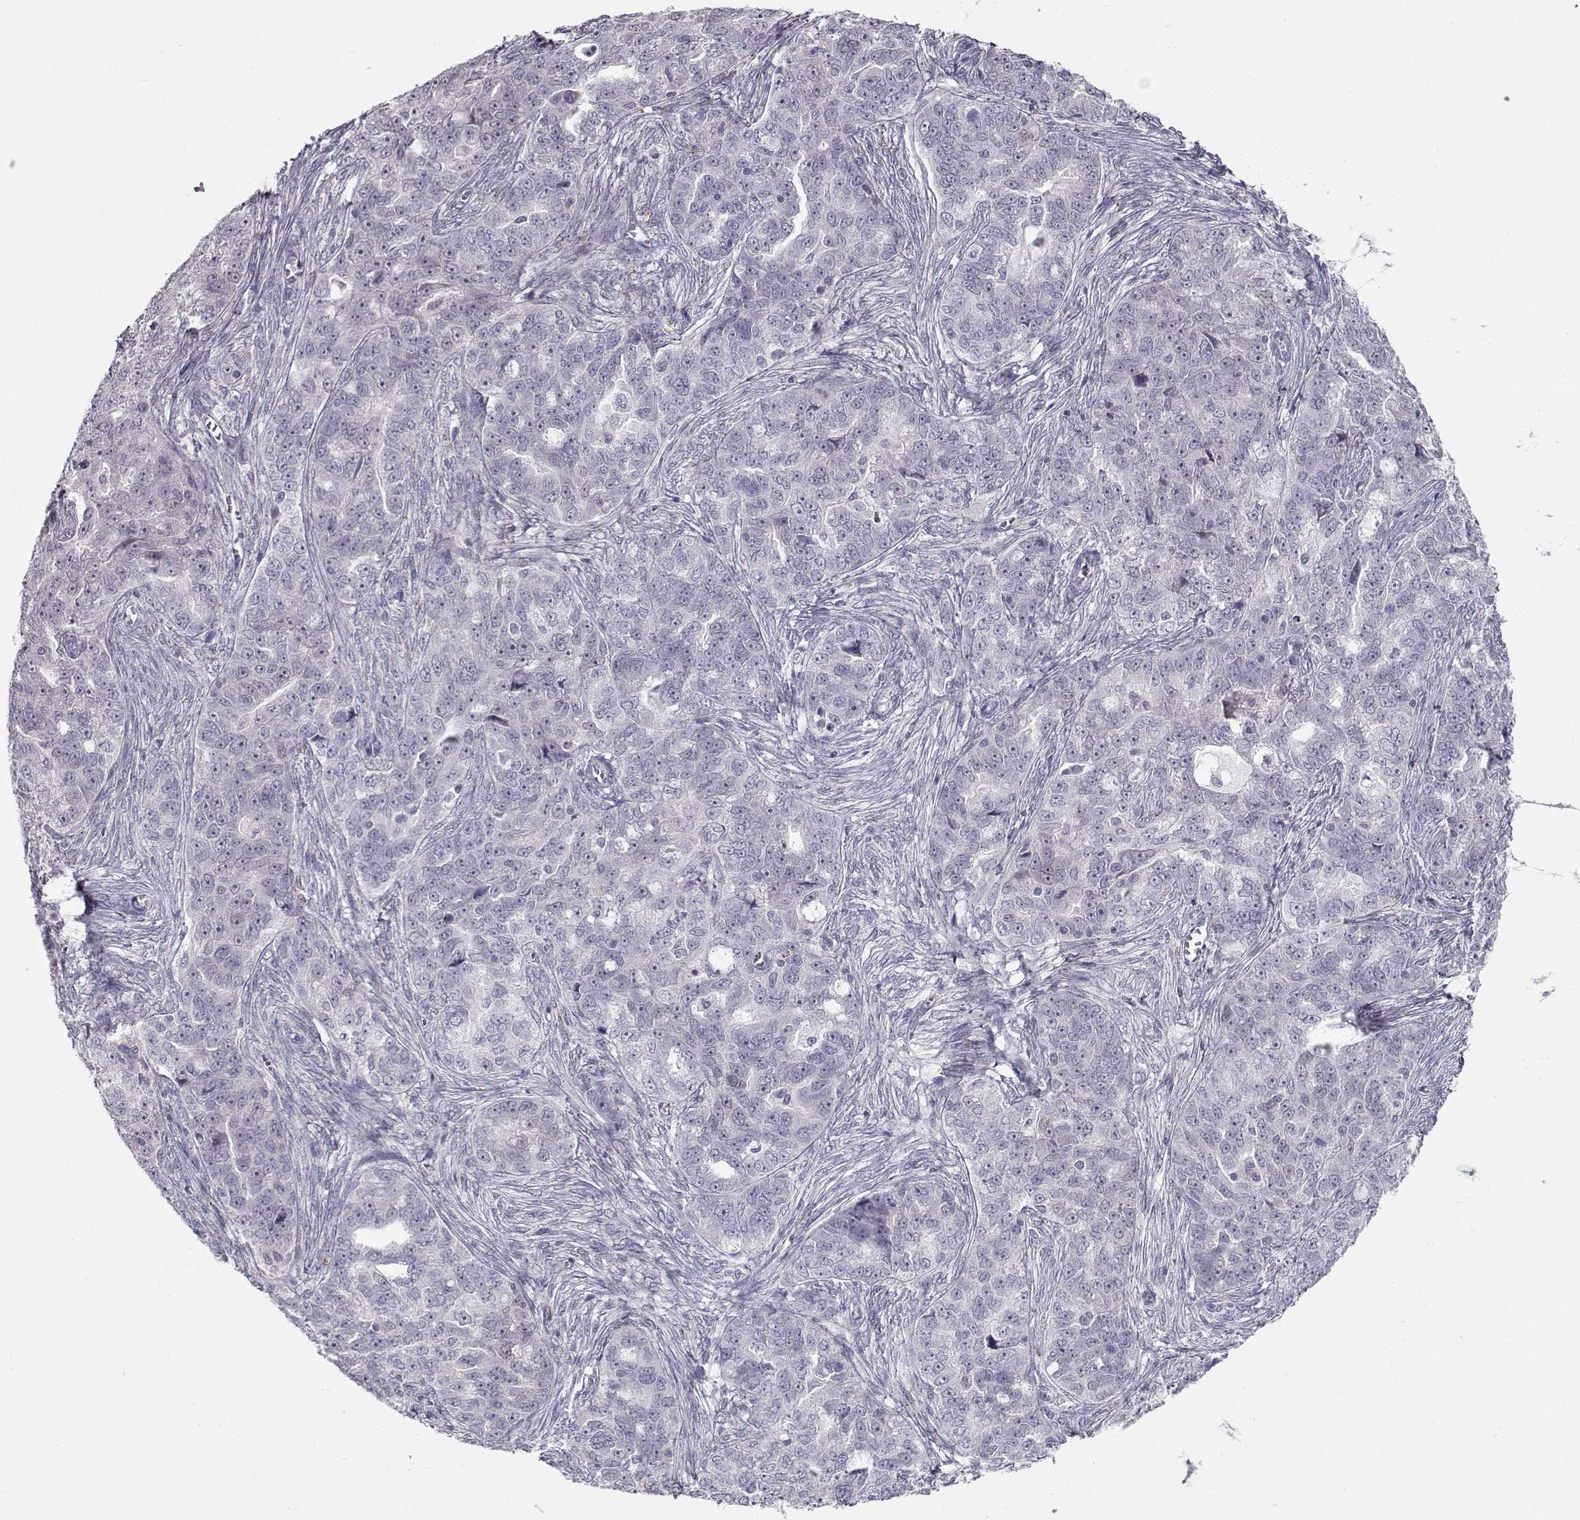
{"staining": {"intensity": "negative", "quantity": "none", "location": "none"}, "tissue": "ovarian cancer", "cell_type": "Tumor cells", "image_type": "cancer", "snomed": [{"axis": "morphology", "description": "Cystadenocarcinoma, serous, NOS"}, {"axis": "topography", "description": "Ovary"}], "caption": "A high-resolution histopathology image shows immunohistochemistry (IHC) staining of ovarian serous cystadenocarcinoma, which displays no significant expression in tumor cells.", "gene": "NPVF", "patient": {"sex": "female", "age": 51}}